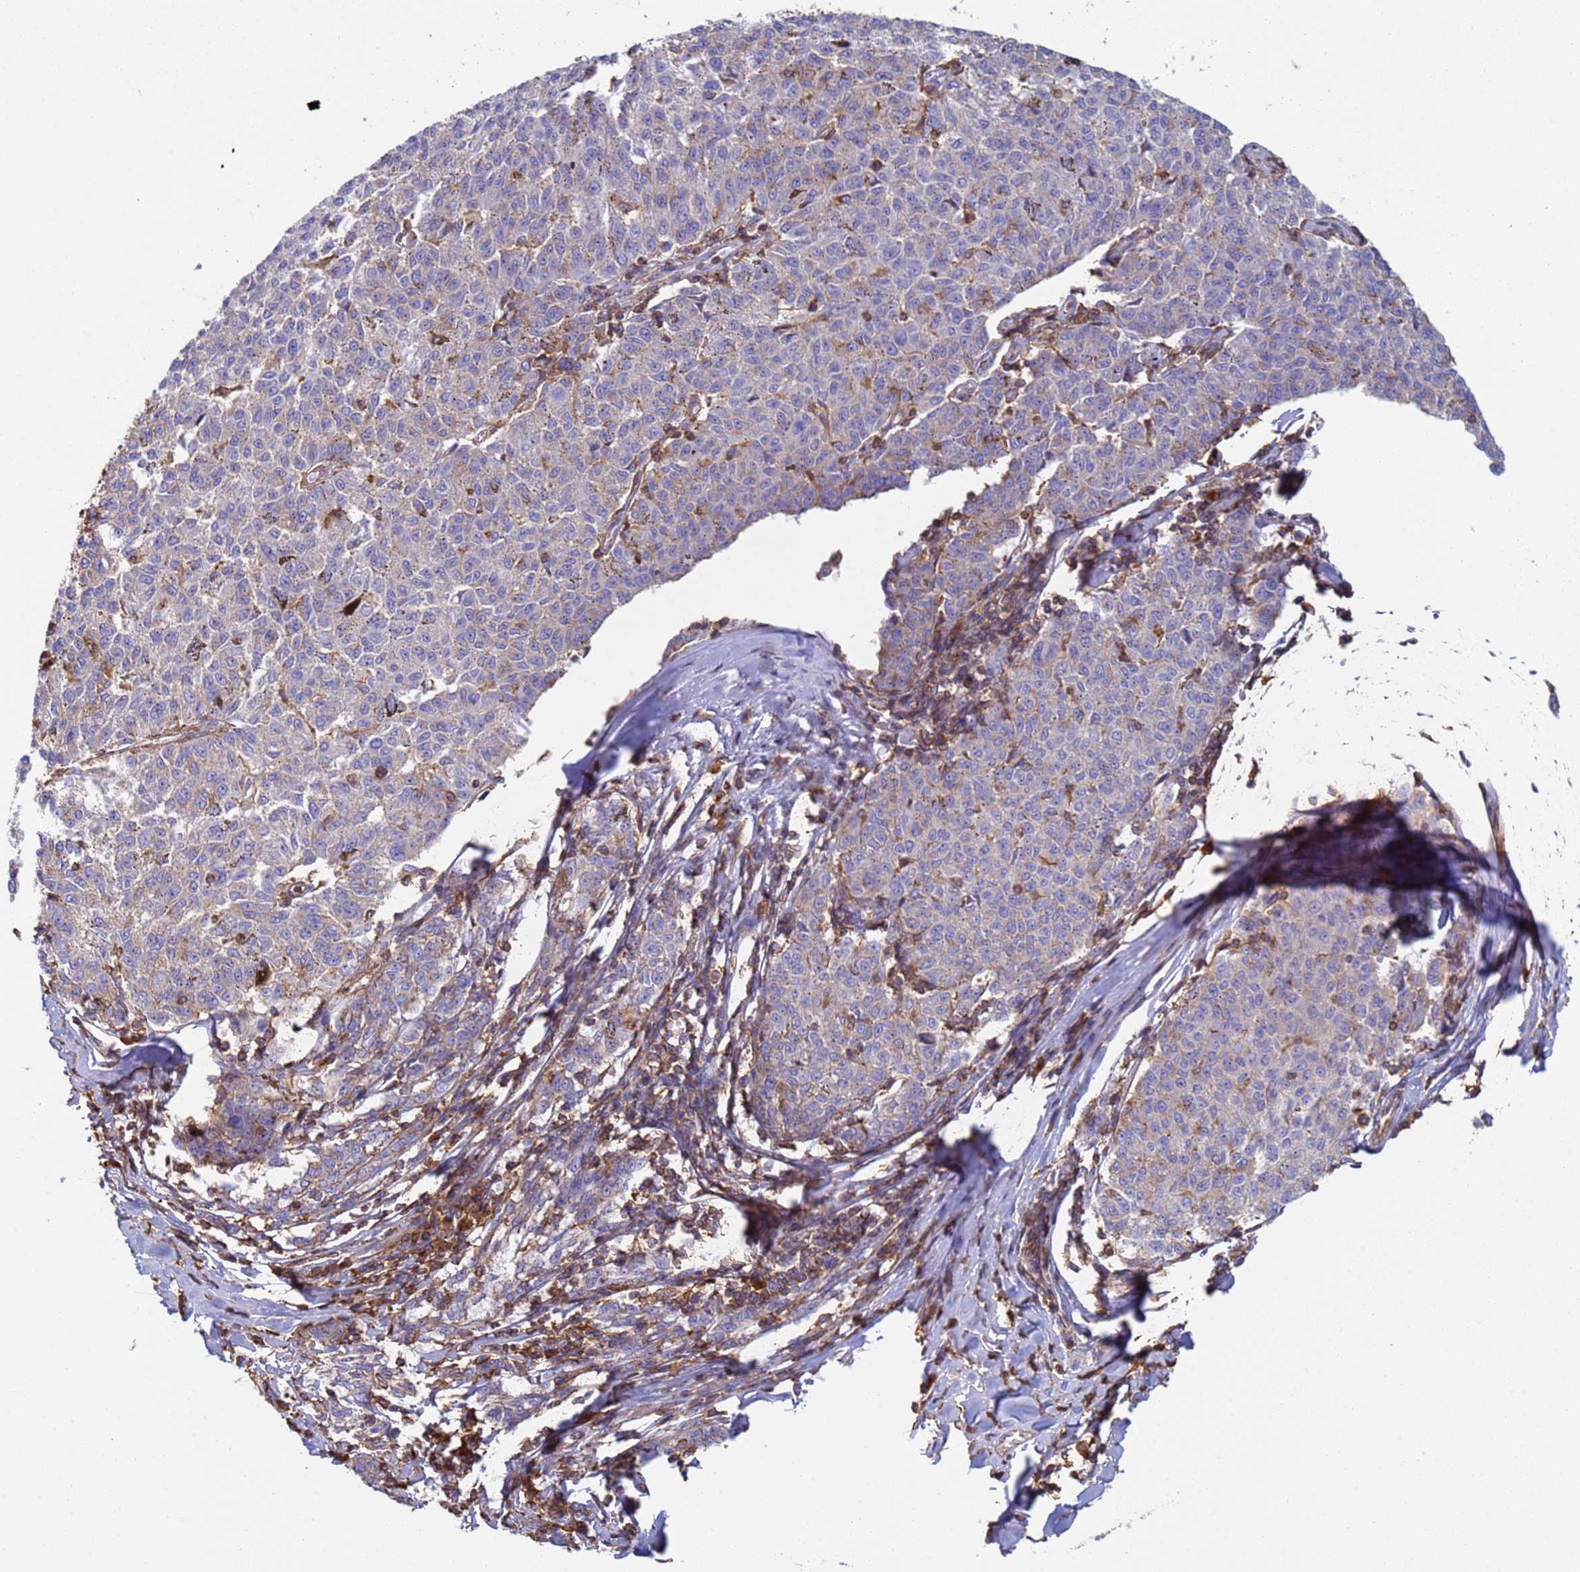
{"staining": {"intensity": "weak", "quantity": "<25%", "location": "cytoplasmic/membranous"}, "tissue": "melanoma", "cell_type": "Tumor cells", "image_type": "cancer", "snomed": [{"axis": "morphology", "description": "Malignant melanoma, NOS"}, {"axis": "topography", "description": "Skin"}], "caption": "DAB immunohistochemical staining of melanoma reveals no significant expression in tumor cells.", "gene": "ZNG1B", "patient": {"sex": "female", "age": 72}}